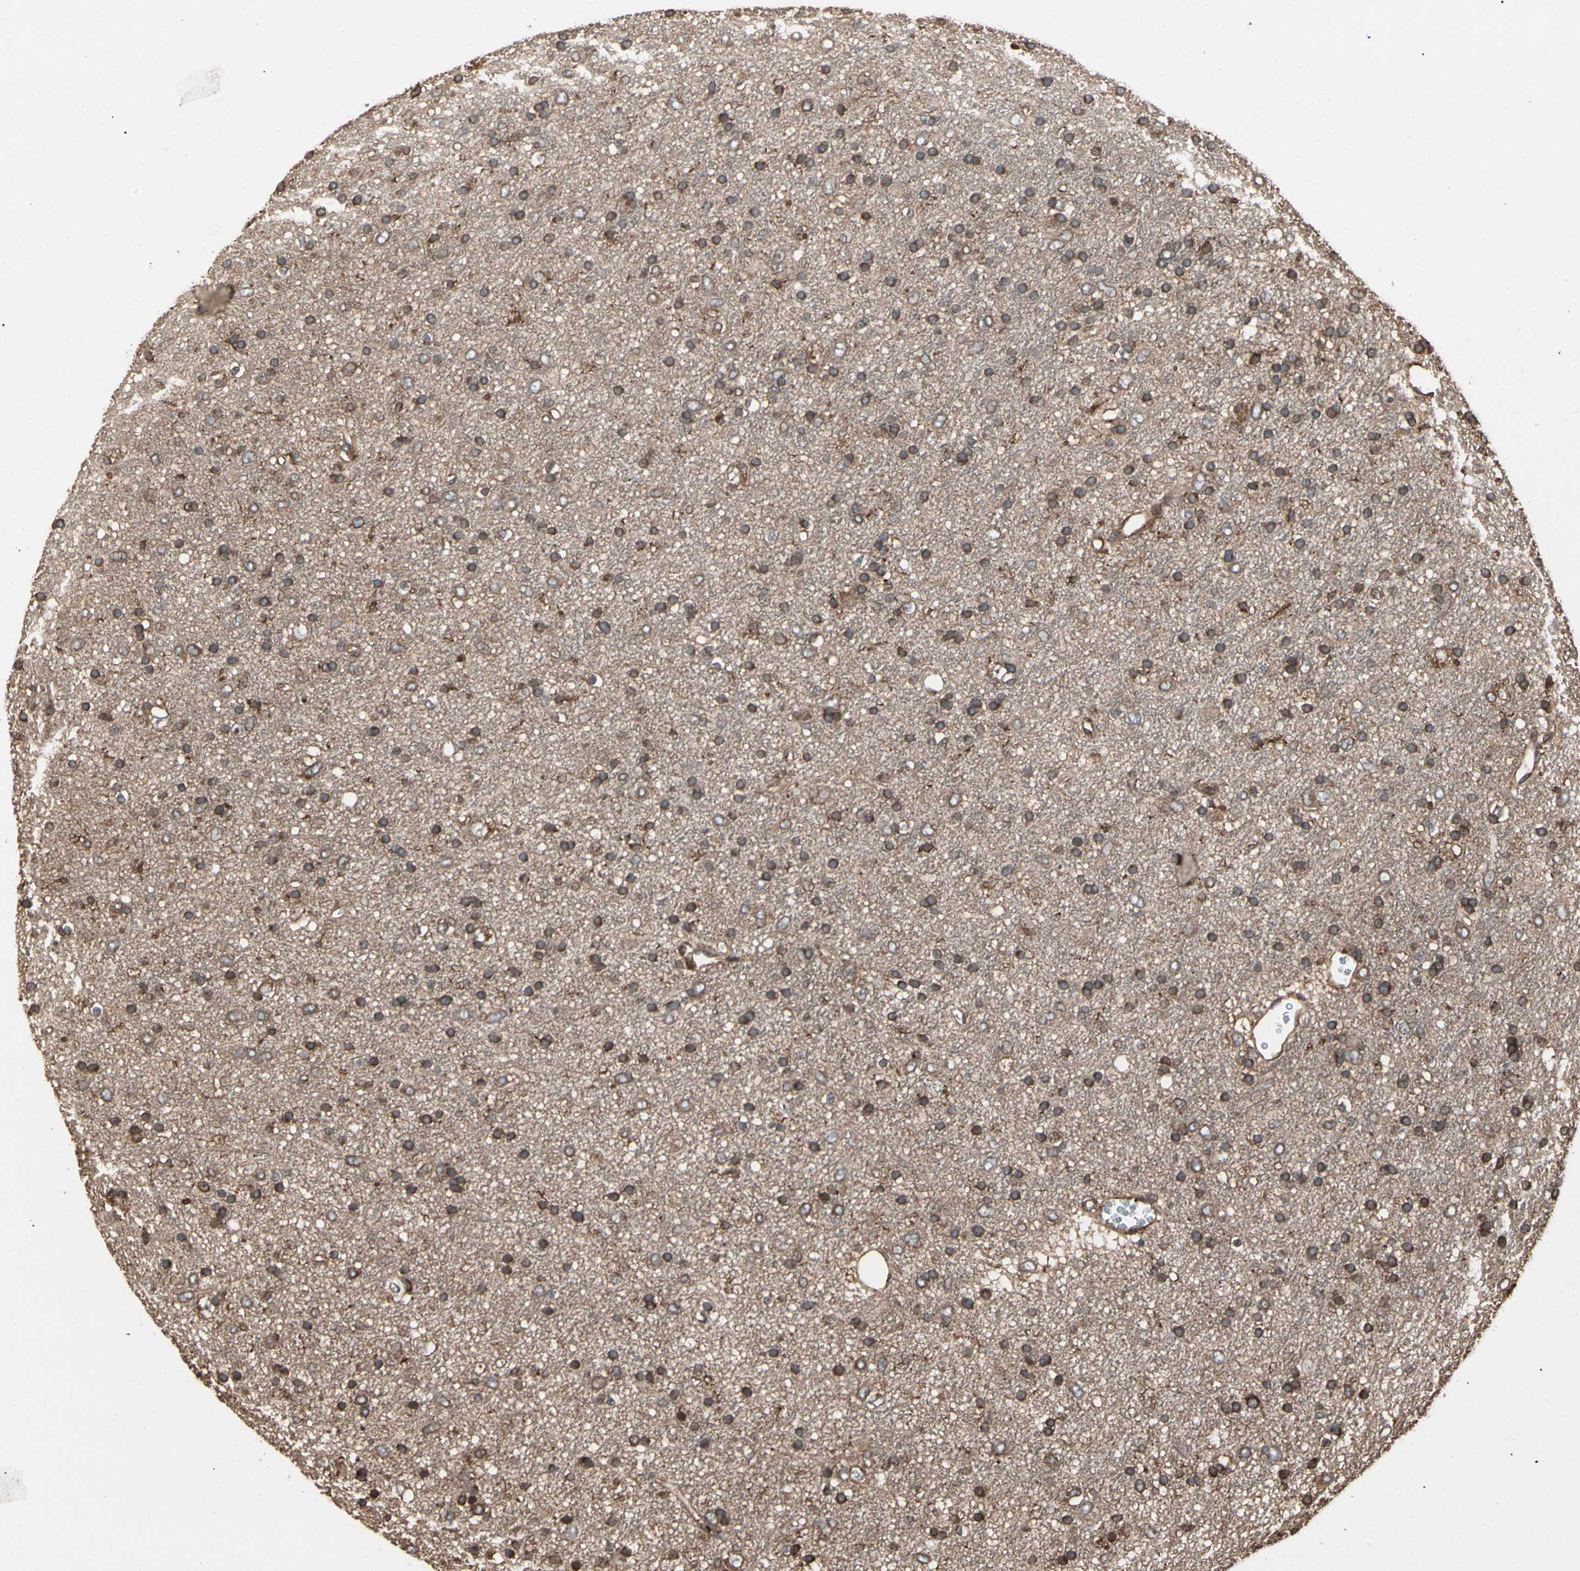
{"staining": {"intensity": "strong", "quantity": ">75%", "location": "cytoplasmic/membranous"}, "tissue": "glioma", "cell_type": "Tumor cells", "image_type": "cancer", "snomed": [{"axis": "morphology", "description": "Glioma, malignant, Low grade"}, {"axis": "topography", "description": "Brain"}], "caption": "Immunohistochemistry of human malignant glioma (low-grade) displays high levels of strong cytoplasmic/membranous positivity in approximately >75% of tumor cells.", "gene": "AGBL2", "patient": {"sex": "male", "age": 77}}